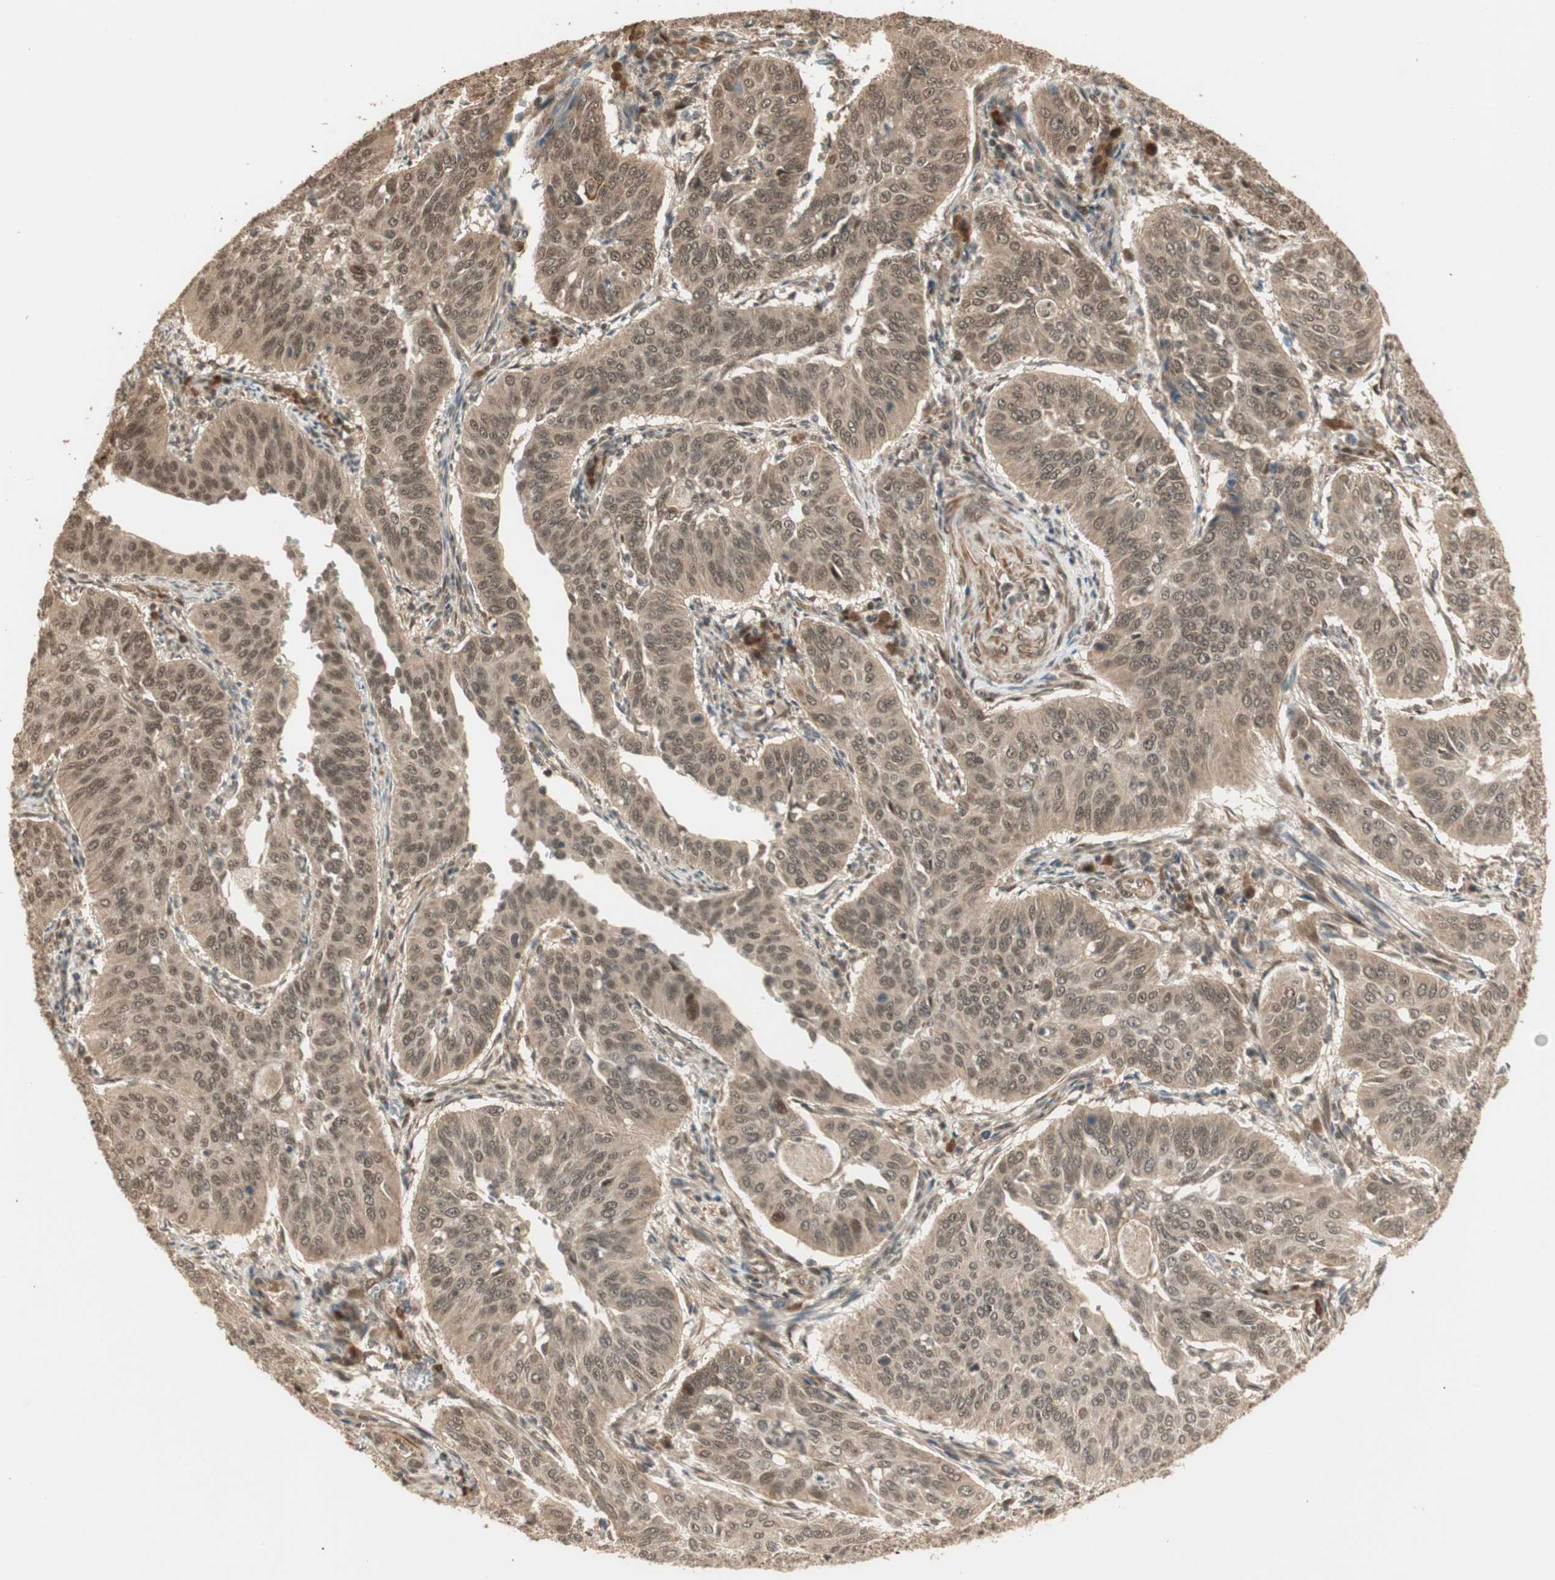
{"staining": {"intensity": "moderate", "quantity": ">75%", "location": "cytoplasmic/membranous,nuclear"}, "tissue": "cervical cancer", "cell_type": "Tumor cells", "image_type": "cancer", "snomed": [{"axis": "morphology", "description": "Normal tissue, NOS"}, {"axis": "morphology", "description": "Squamous cell carcinoma, NOS"}, {"axis": "topography", "description": "Cervix"}], "caption": "Brown immunohistochemical staining in human cervical squamous cell carcinoma displays moderate cytoplasmic/membranous and nuclear positivity in approximately >75% of tumor cells. (Stains: DAB (3,3'-diaminobenzidine) in brown, nuclei in blue, Microscopy: brightfield microscopy at high magnification).", "gene": "ZSCAN31", "patient": {"sex": "female", "age": 39}}